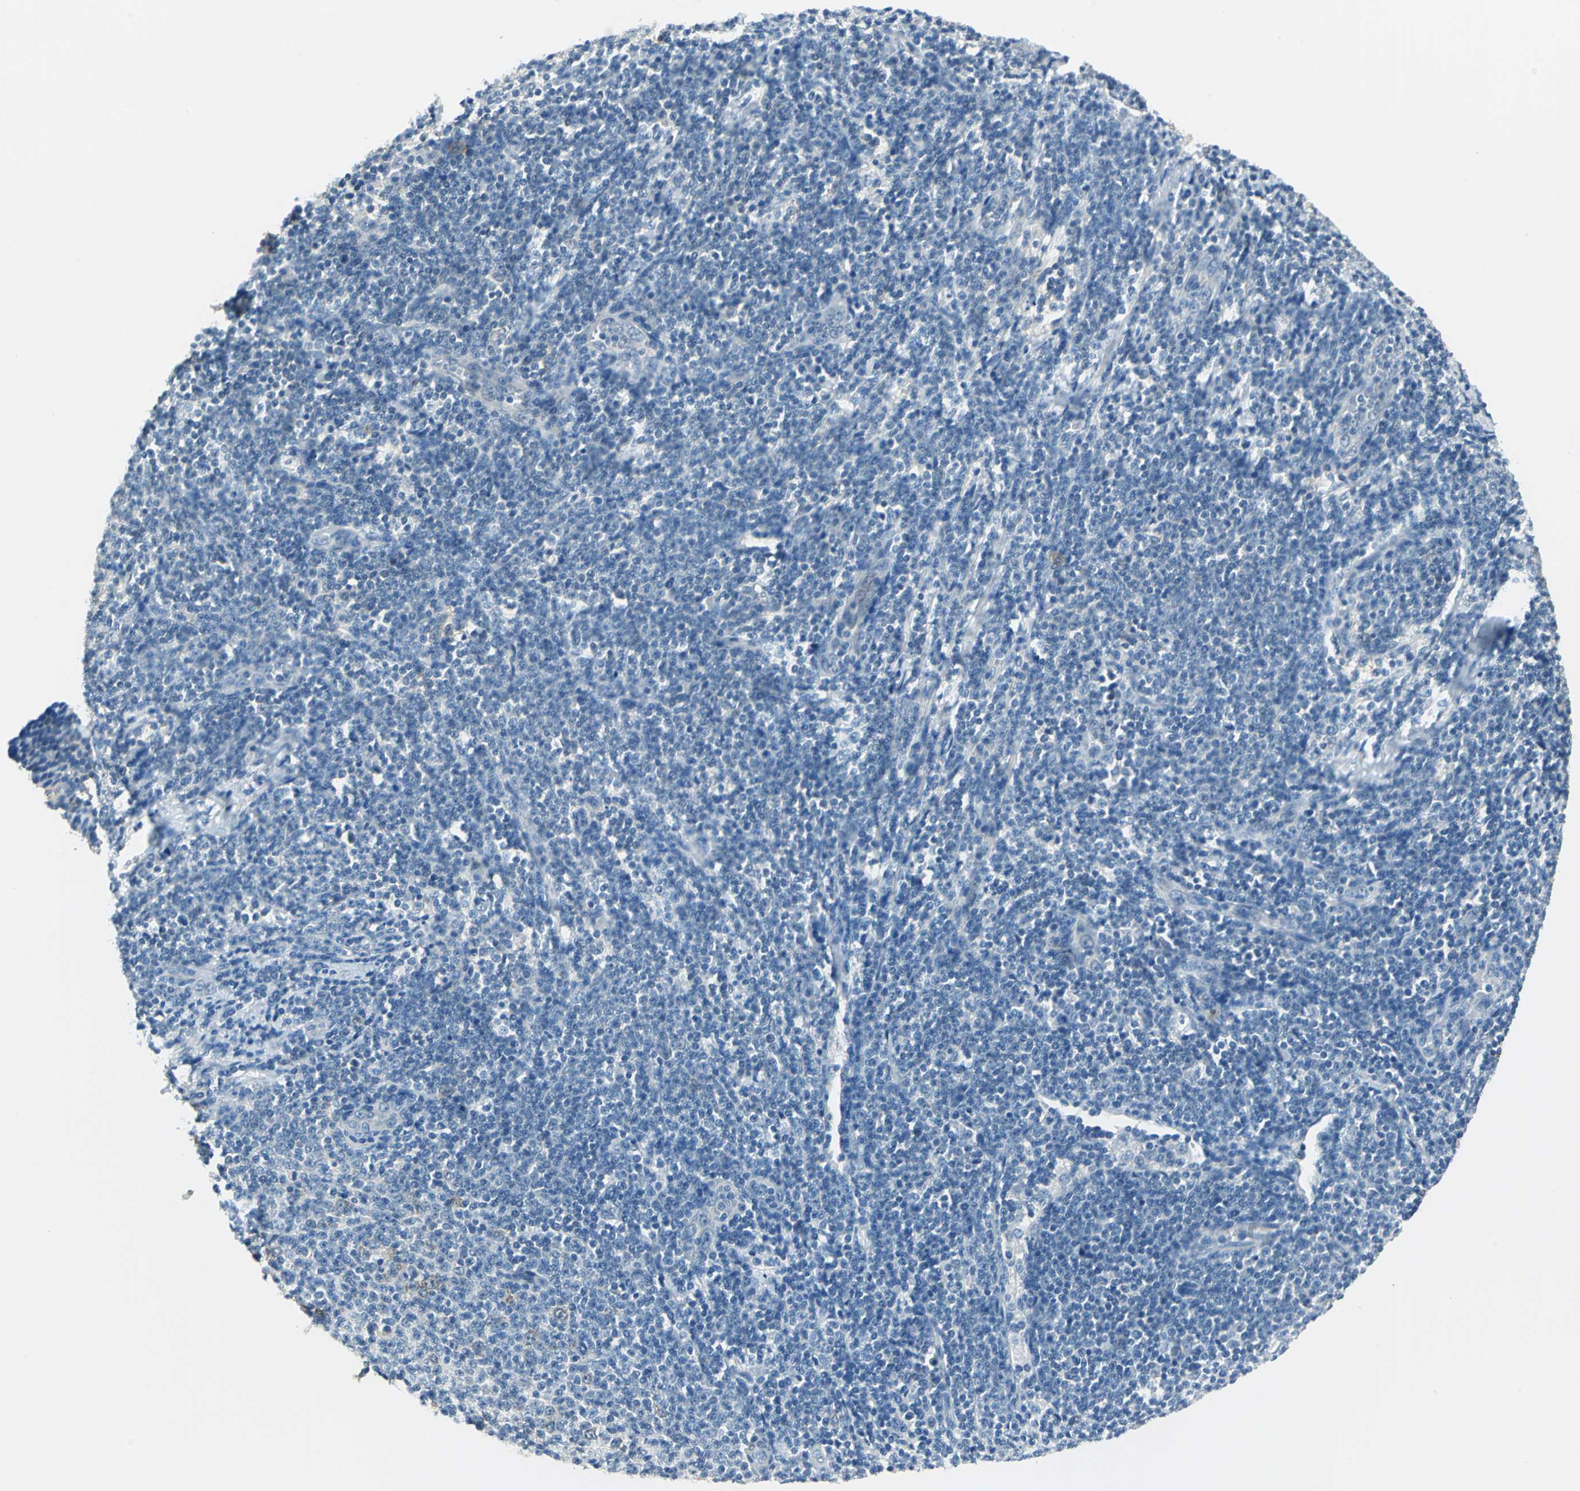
{"staining": {"intensity": "negative", "quantity": "none", "location": "none"}, "tissue": "lymphoma", "cell_type": "Tumor cells", "image_type": "cancer", "snomed": [{"axis": "morphology", "description": "Malignant lymphoma, non-Hodgkin's type, Low grade"}, {"axis": "topography", "description": "Lymph node"}], "caption": "Low-grade malignant lymphoma, non-Hodgkin's type was stained to show a protein in brown. There is no significant expression in tumor cells.", "gene": "FKBP4", "patient": {"sex": "male", "age": 66}}